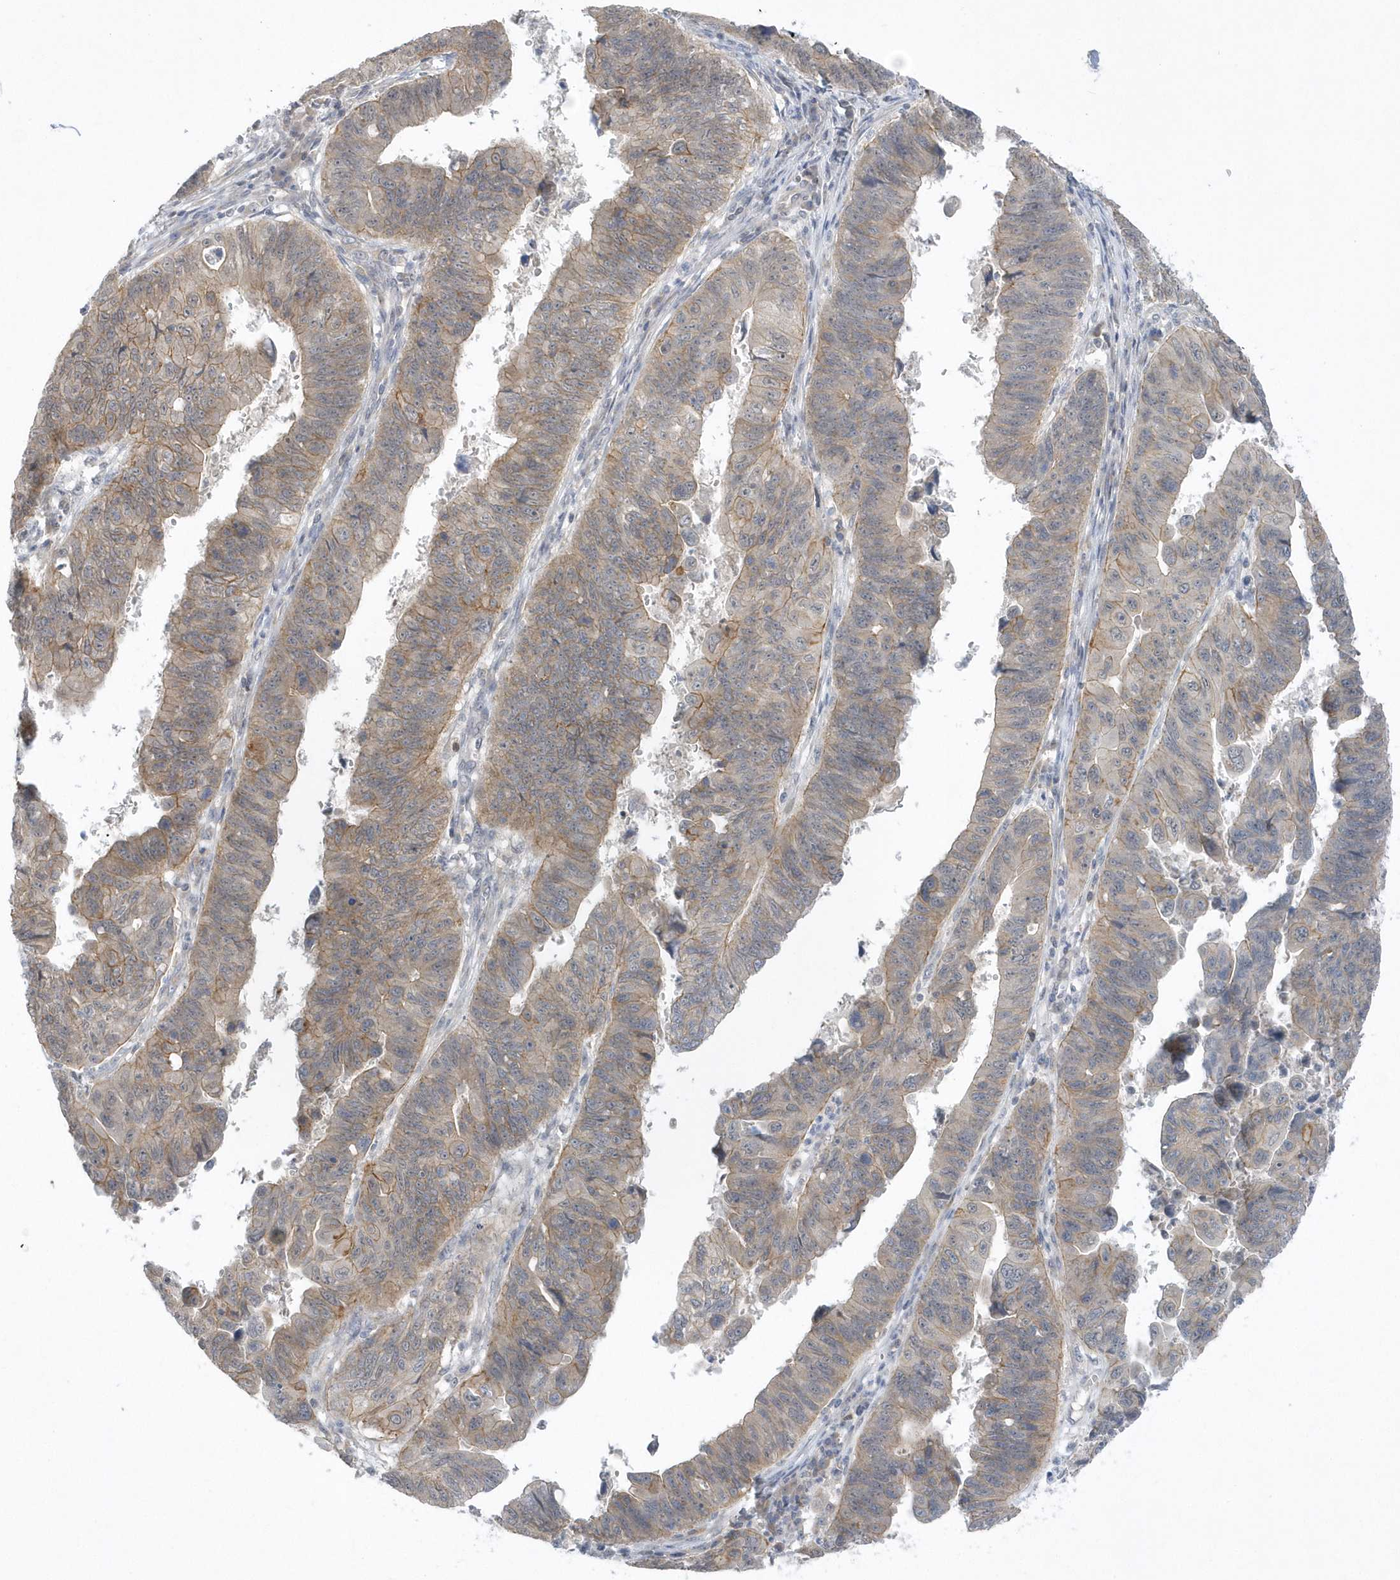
{"staining": {"intensity": "moderate", "quantity": ">75%", "location": "cytoplasmic/membranous"}, "tissue": "stomach cancer", "cell_type": "Tumor cells", "image_type": "cancer", "snomed": [{"axis": "morphology", "description": "Adenocarcinoma, NOS"}, {"axis": "topography", "description": "Stomach"}], "caption": "Human stomach cancer stained with a protein marker shows moderate staining in tumor cells.", "gene": "ZC3H12D", "patient": {"sex": "male", "age": 59}}